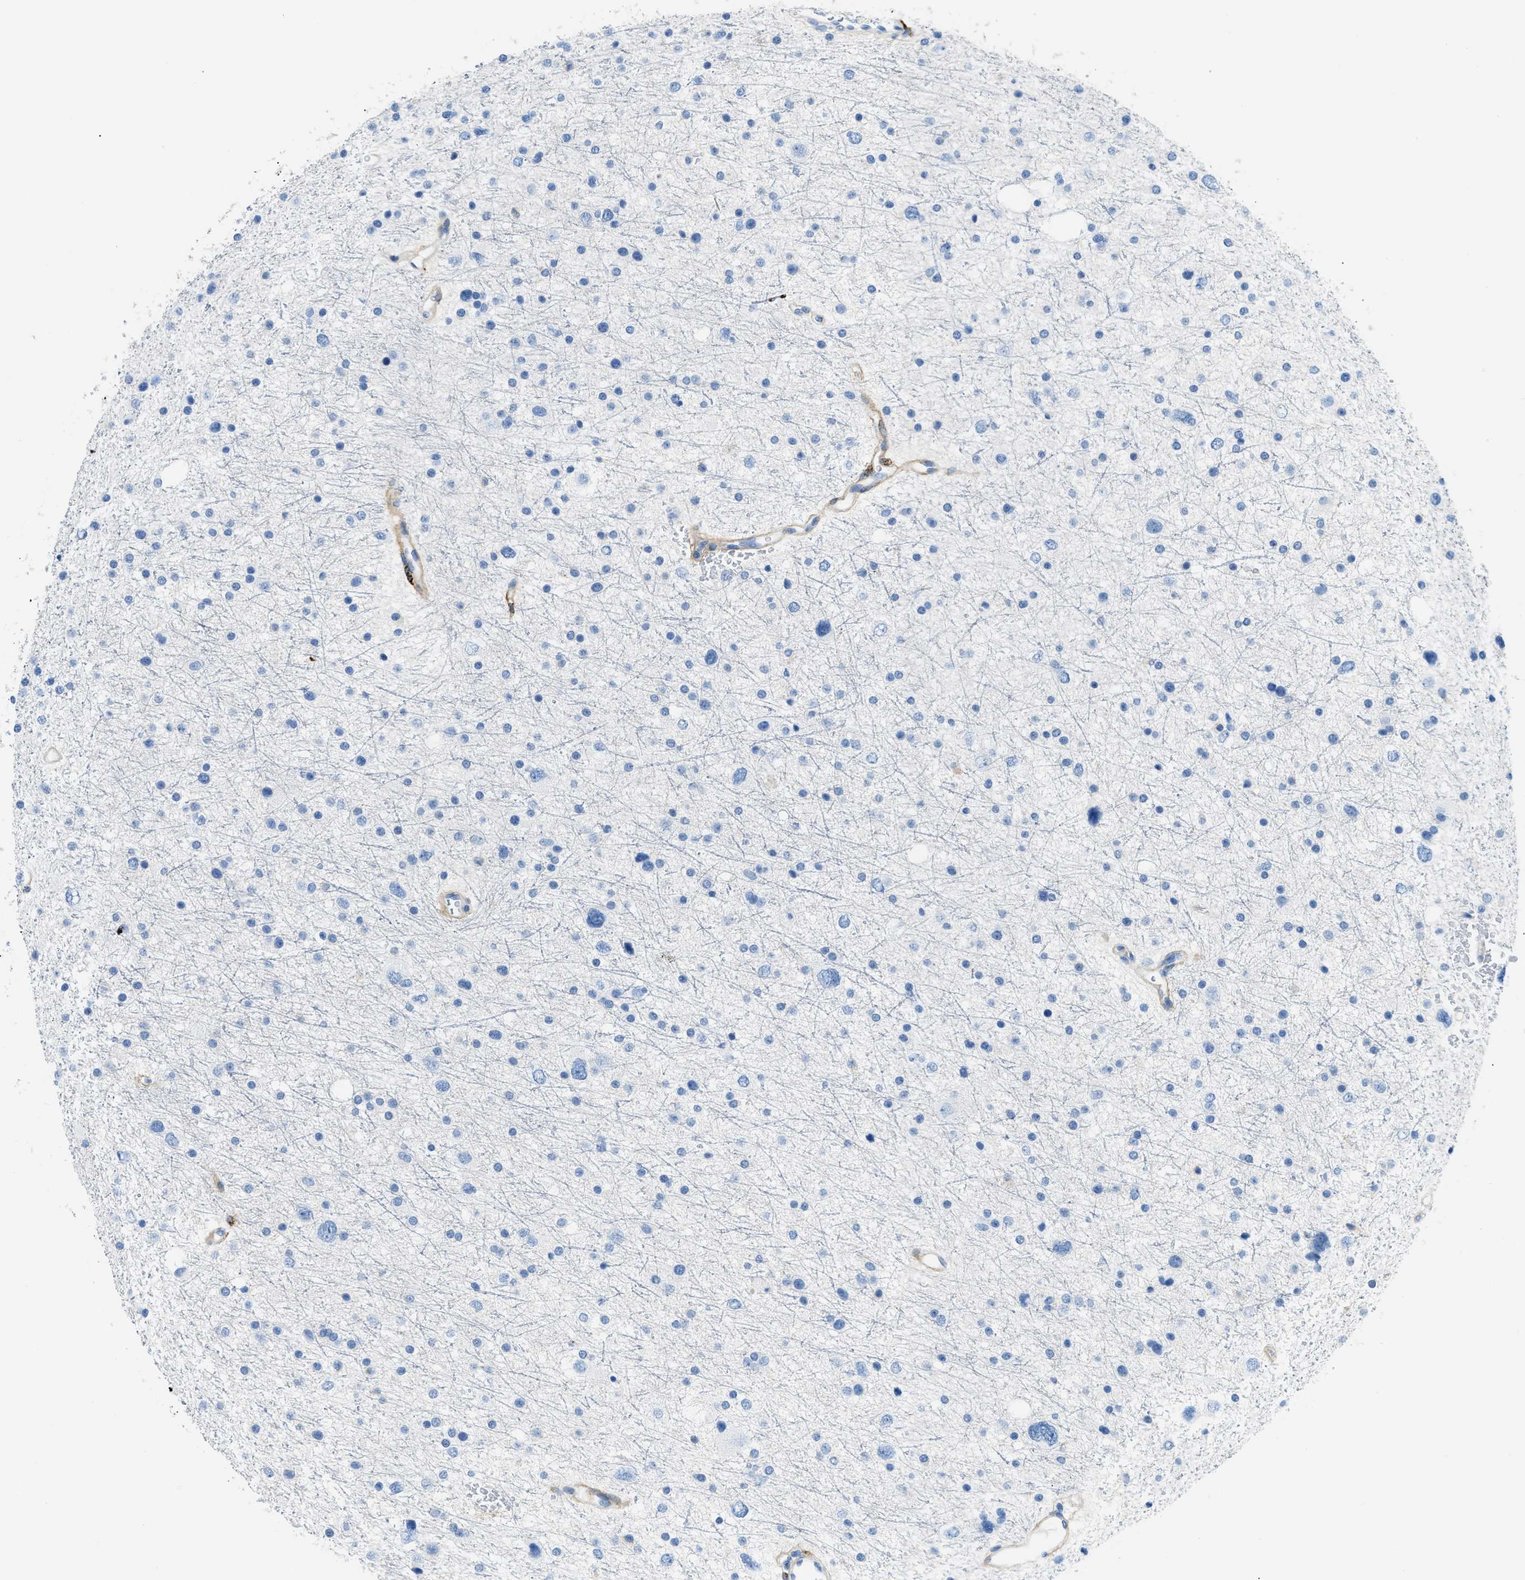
{"staining": {"intensity": "negative", "quantity": "none", "location": "none"}, "tissue": "glioma", "cell_type": "Tumor cells", "image_type": "cancer", "snomed": [{"axis": "morphology", "description": "Glioma, malignant, Low grade"}, {"axis": "topography", "description": "Brain"}], "caption": "Immunohistochemistry histopathology image of neoplastic tissue: human glioma stained with DAB (3,3'-diaminobenzidine) demonstrates no significant protein staining in tumor cells.", "gene": "COL15A1", "patient": {"sex": "female", "age": 37}}